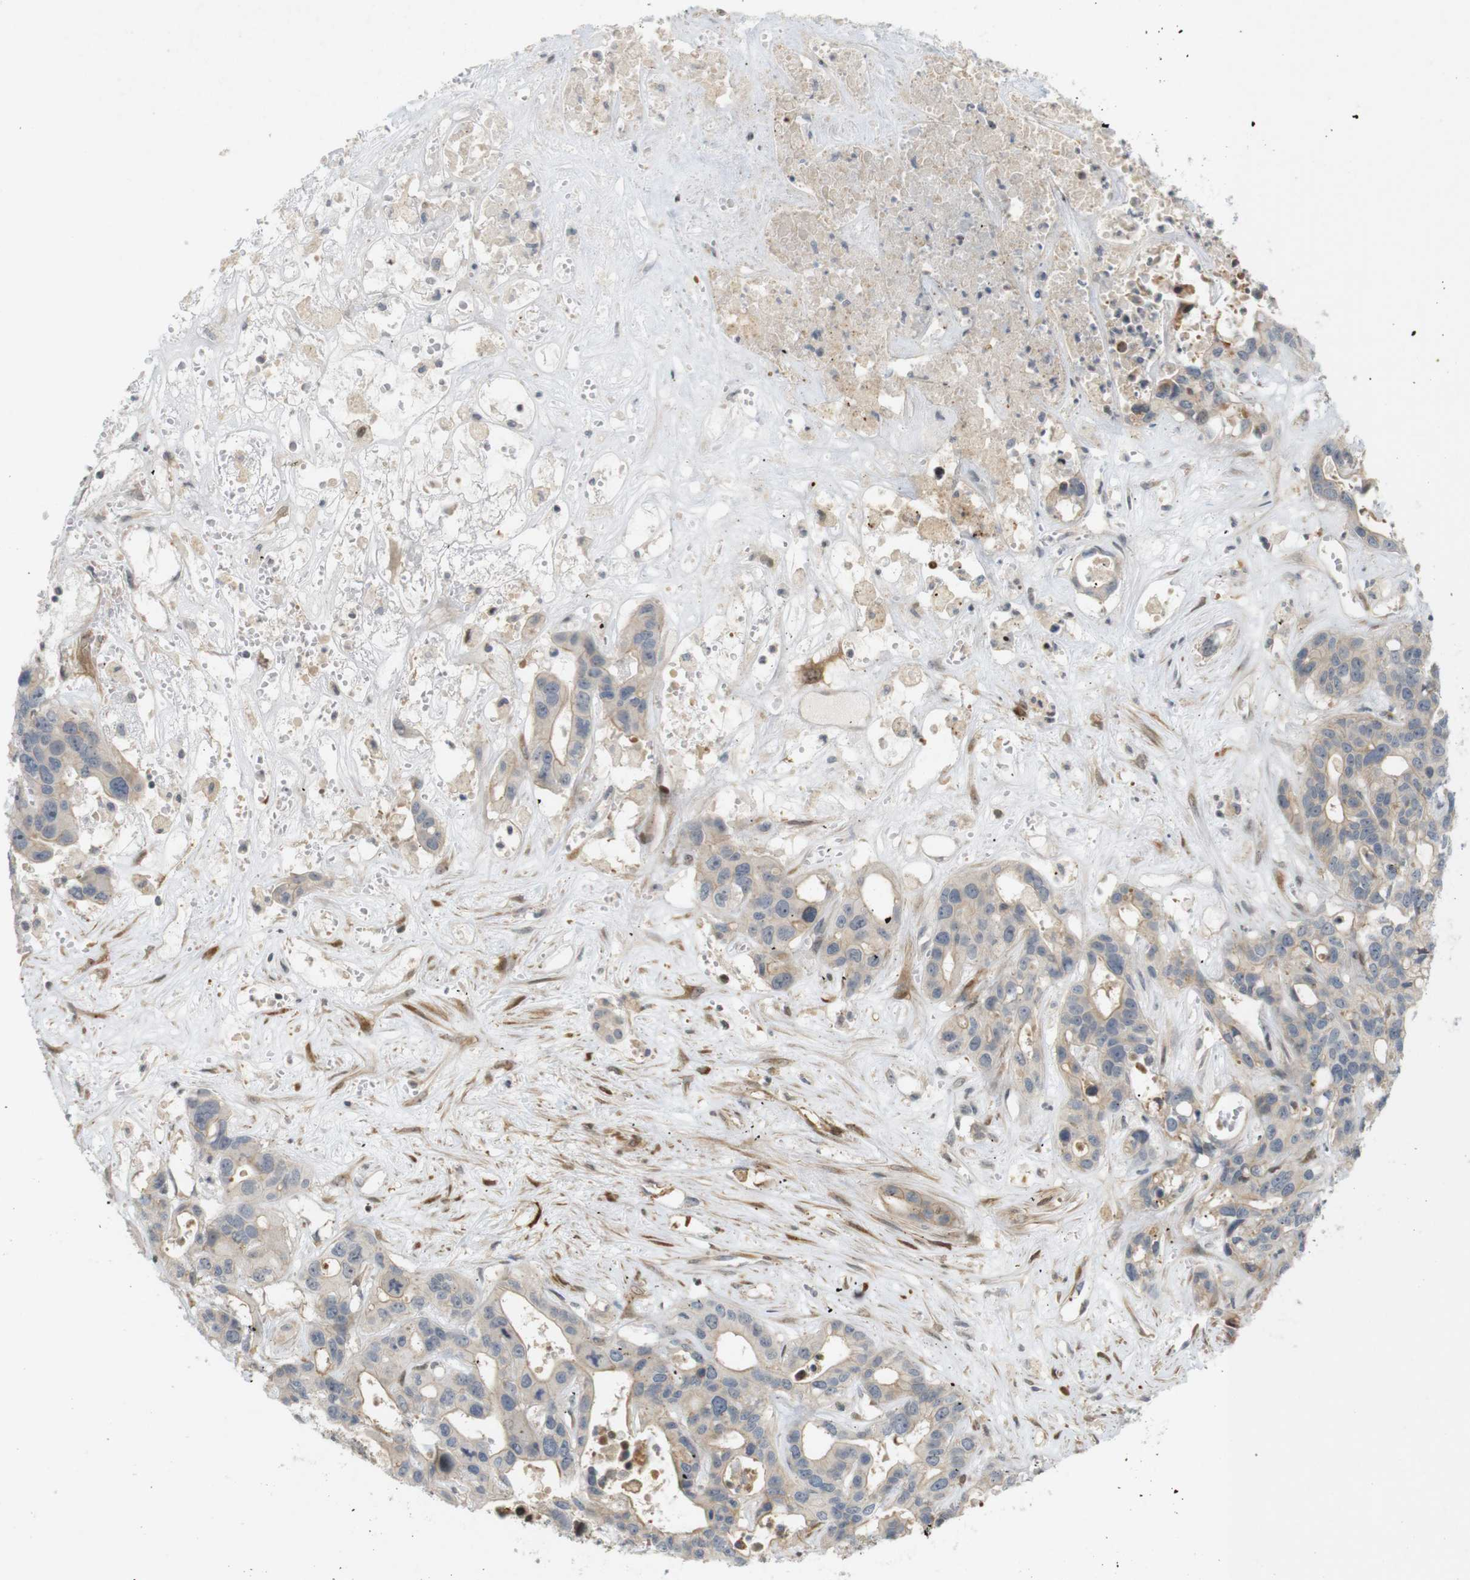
{"staining": {"intensity": "weak", "quantity": ">75%", "location": "cytoplasmic/membranous"}, "tissue": "liver cancer", "cell_type": "Tumor cells", "image_type": "cancer", "snomed": [{"axis": "morphology", "description": "Cholangiocarcinoma"}, {"axis": "topography", "description": "Liver"}], "caption": "Liver cancer (cholangiocarcinoma) tissue displays weak cytoplasmic/membranous expression in about >75% of tumor cells", "gene": "PPP1R14A", "patient": {"sex": "female", "age": 65}}